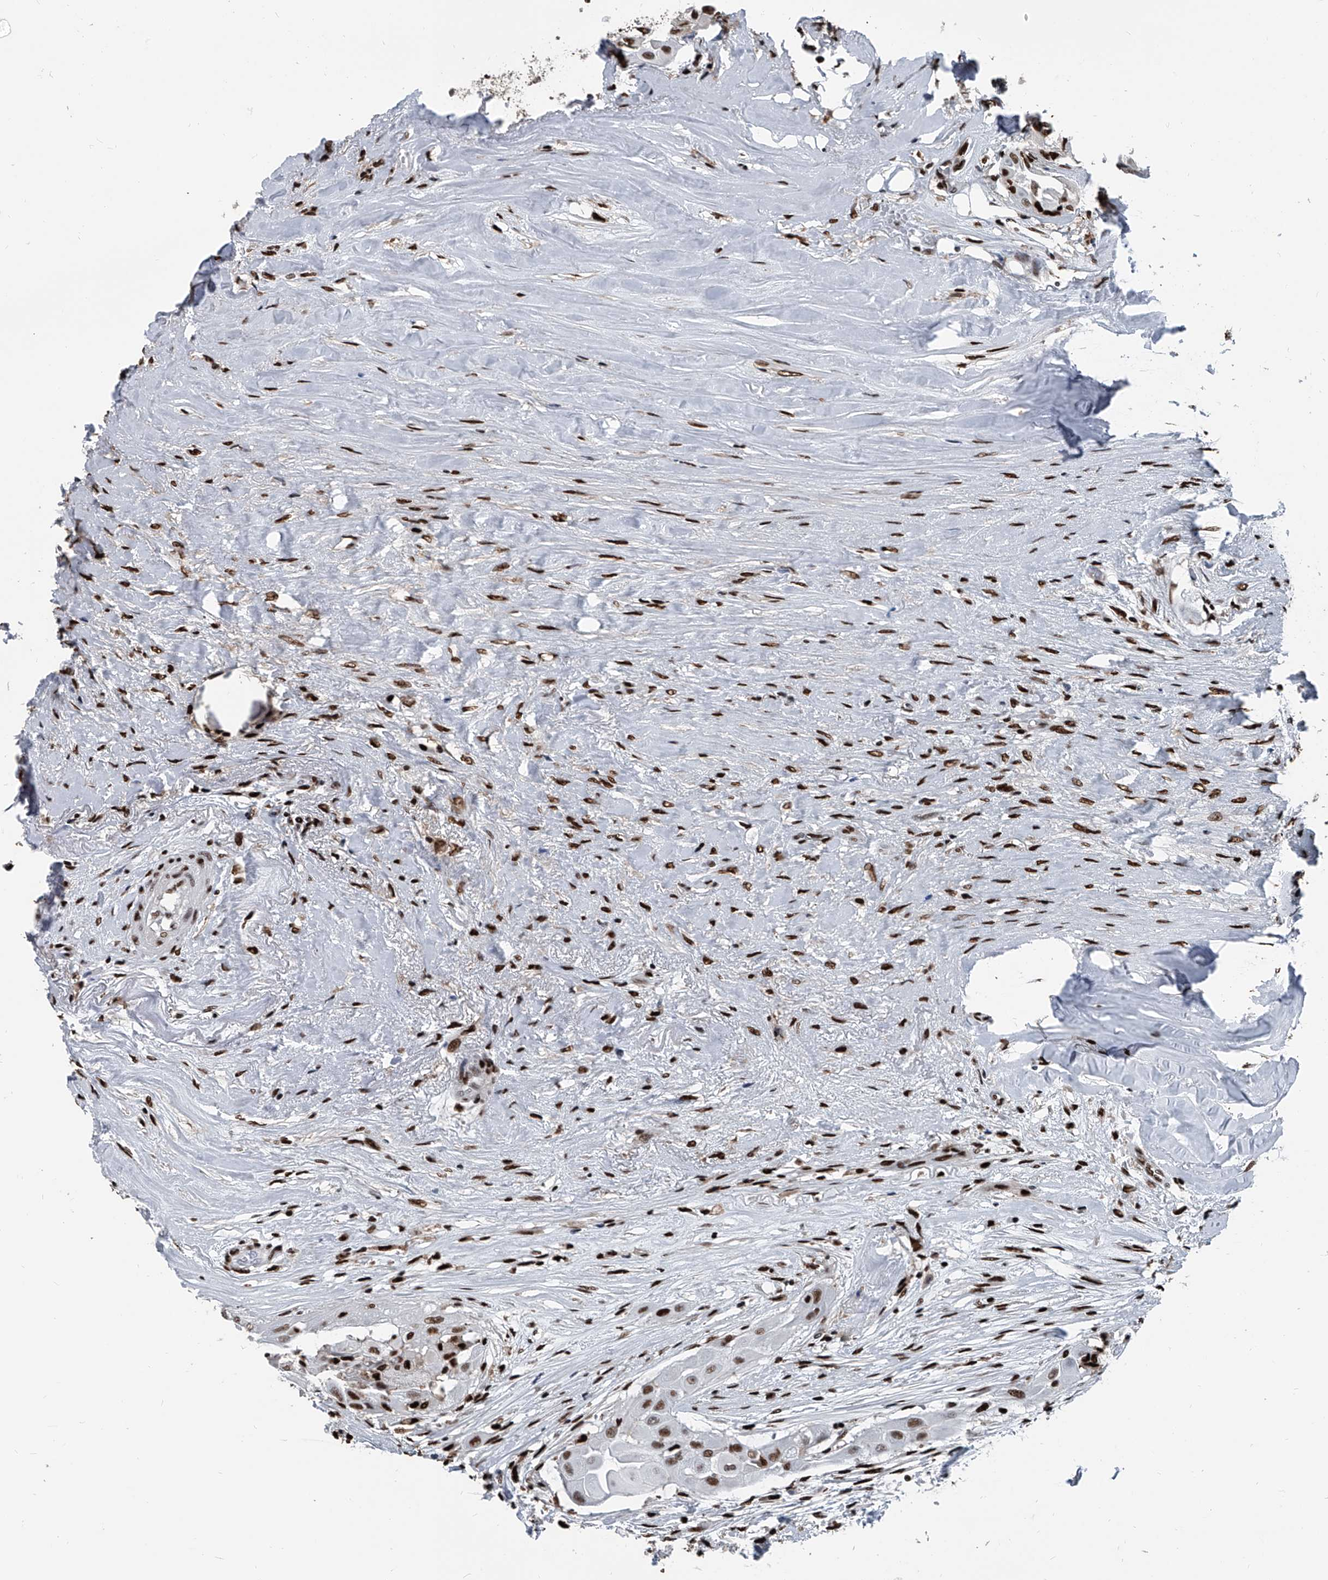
{"staining": {"intensity": "strong", "quantity": ">75%", "location": "nuclear"}, "tissue": "thyroid cancer", "cell_type": "Tumor cells", "image_type": "cancer", "snomed": [{"axis": "morphology", "description": "Papillary adenocarcinoma, NOS"}, {"axis": "topography", "description": "Thyroid gland"}], "caption": "Immunohistochemical staining of thyroid papillary adenocarcinoma demonstrates high levels of strong nuclear protein positivity in approximately >75% of tumor cells.", "gene": "FKBP5", "patient": {"sex": "female", "age": 59}}